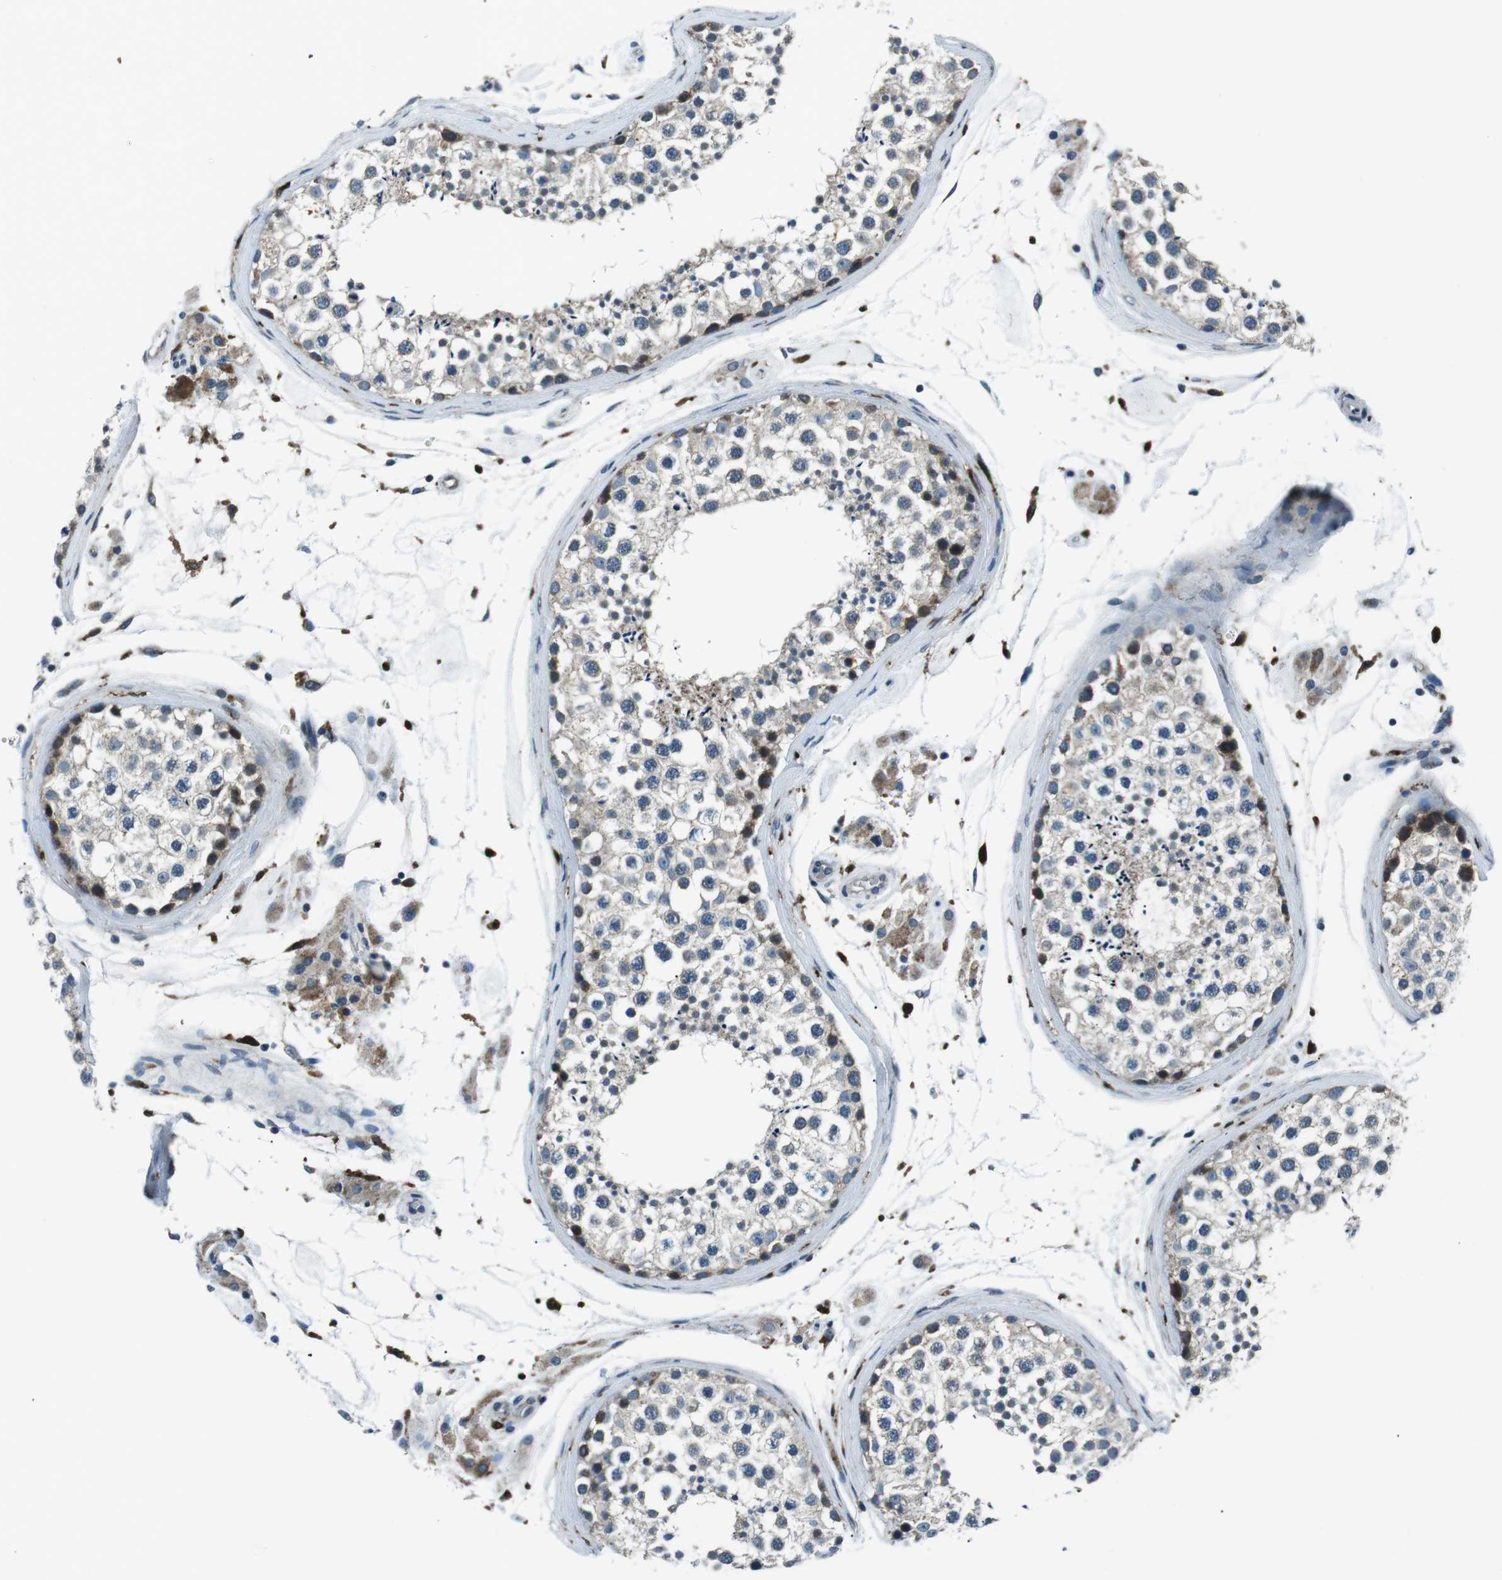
{"staining": {"intensity": "moderate", "quantity": "<25%", "location": "cytoplasmic/membranous"}, "tissue": "testis", "cell_type": "Cells in seminiferous ducts", "image_type": "normal", "snomed": [{"axis": "morphology", "description": "Normal tissue, NOS"}, {"axis": "topography", "description": "Testis"}], "caption": "Brown immunohistochemical staining in normal testis displays moderate cytoplasmic/membranous positivity in about <25% of cells in seminiferous ducts.", "gene": "BLNK", "patient": {"sex": "male", "age": 46}}